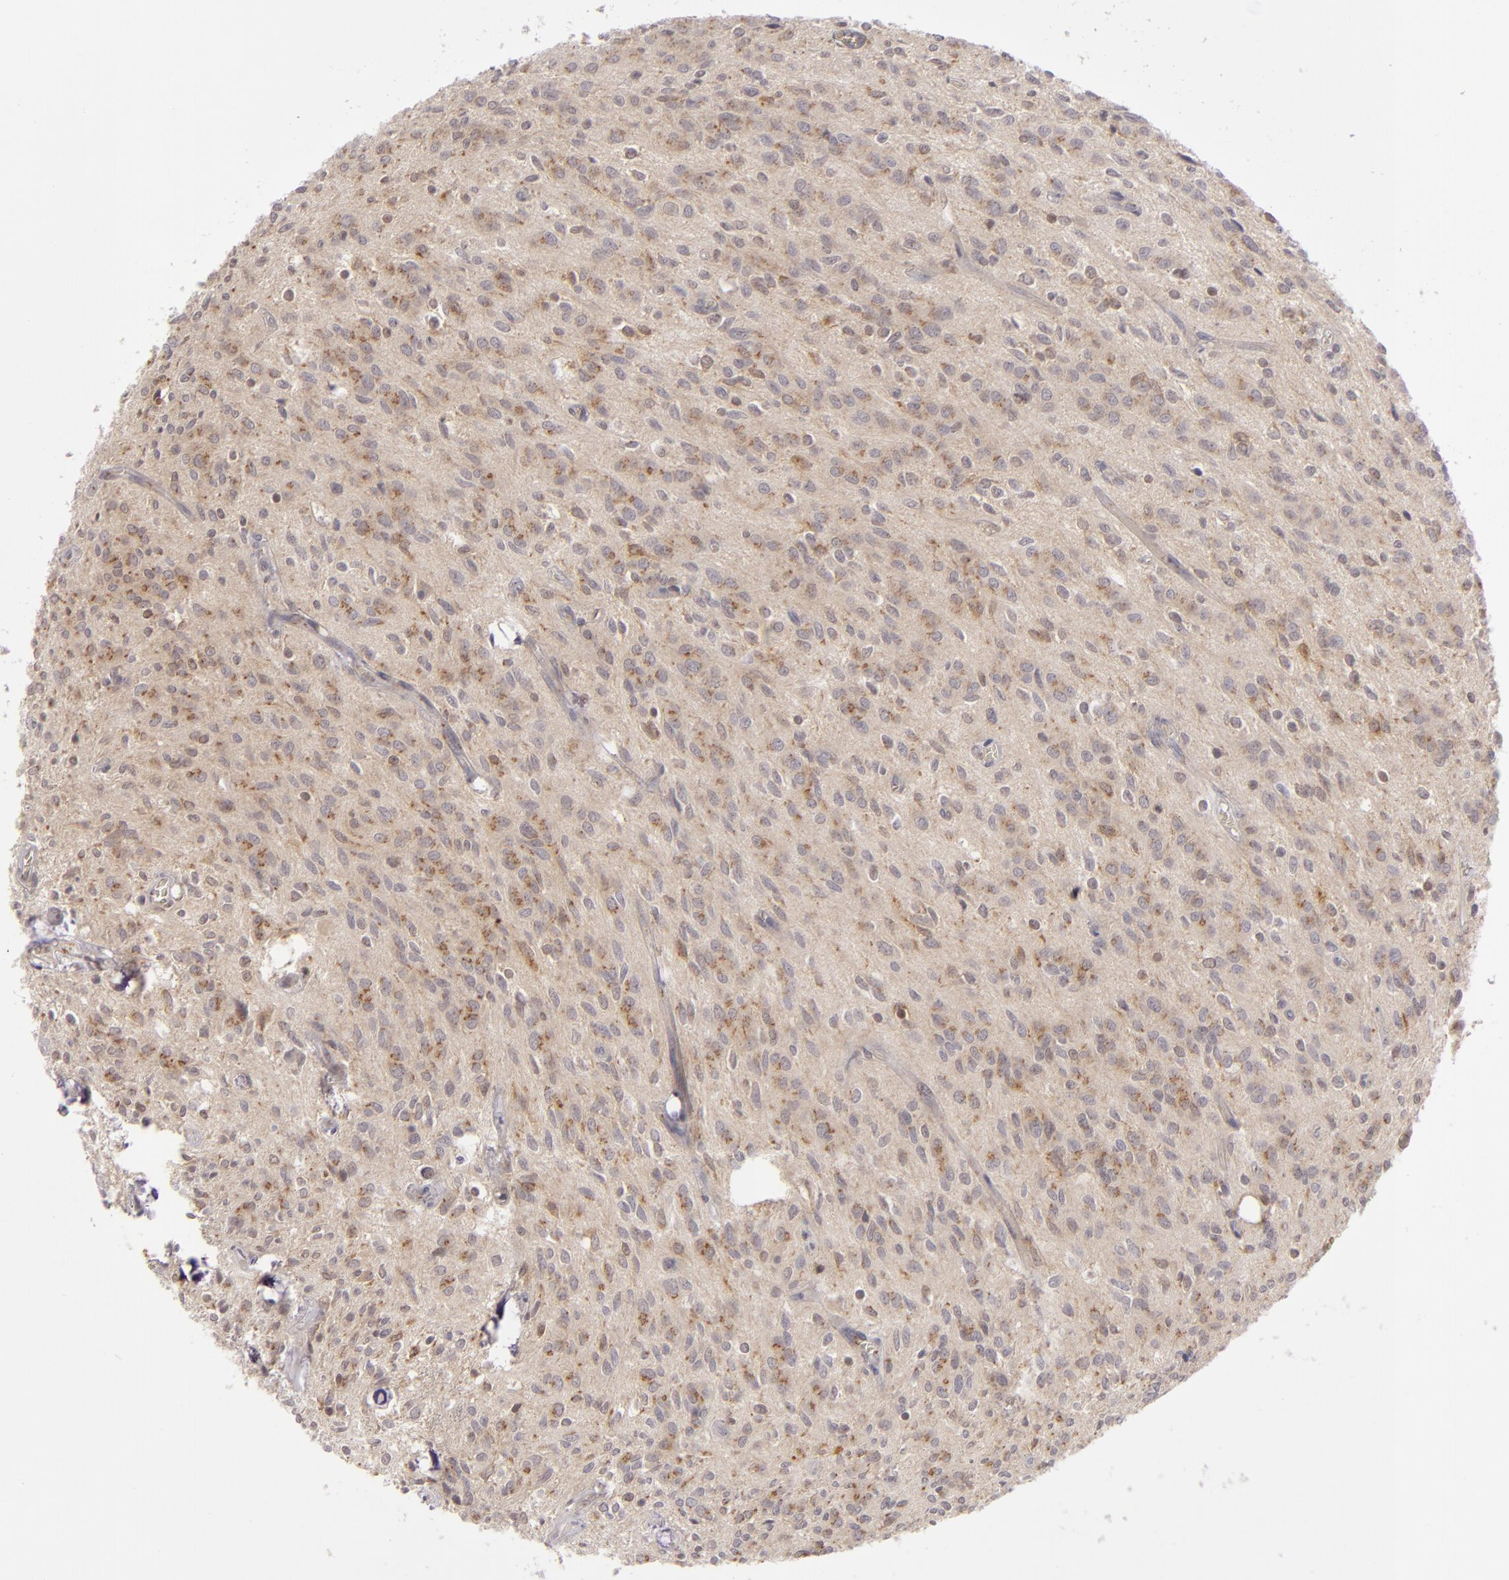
{"staining": {"intensity": "weak", "quantity": ">75%", "location": "cytoplasmic/membranous"}, "tissue": "glioma", "cell_type": "Tumor cells", "image_type": "cancer", "snomed": [{"axis": "morphology", "description": "Glioma, malignant, Low grade"}, {"axis": "topography", "description": "Brain"}], "caption": "A brown stain labels weak cytoplasmic/membranous expression of a protein in glioma tumor cells. The protein of interest is stained brown, and the nuclei are stained in blue (DAB IHC with brightfield microscopy, high magnification).", "gene": "SH2D4A", "patient": {"sex": "female", "age": 15}}